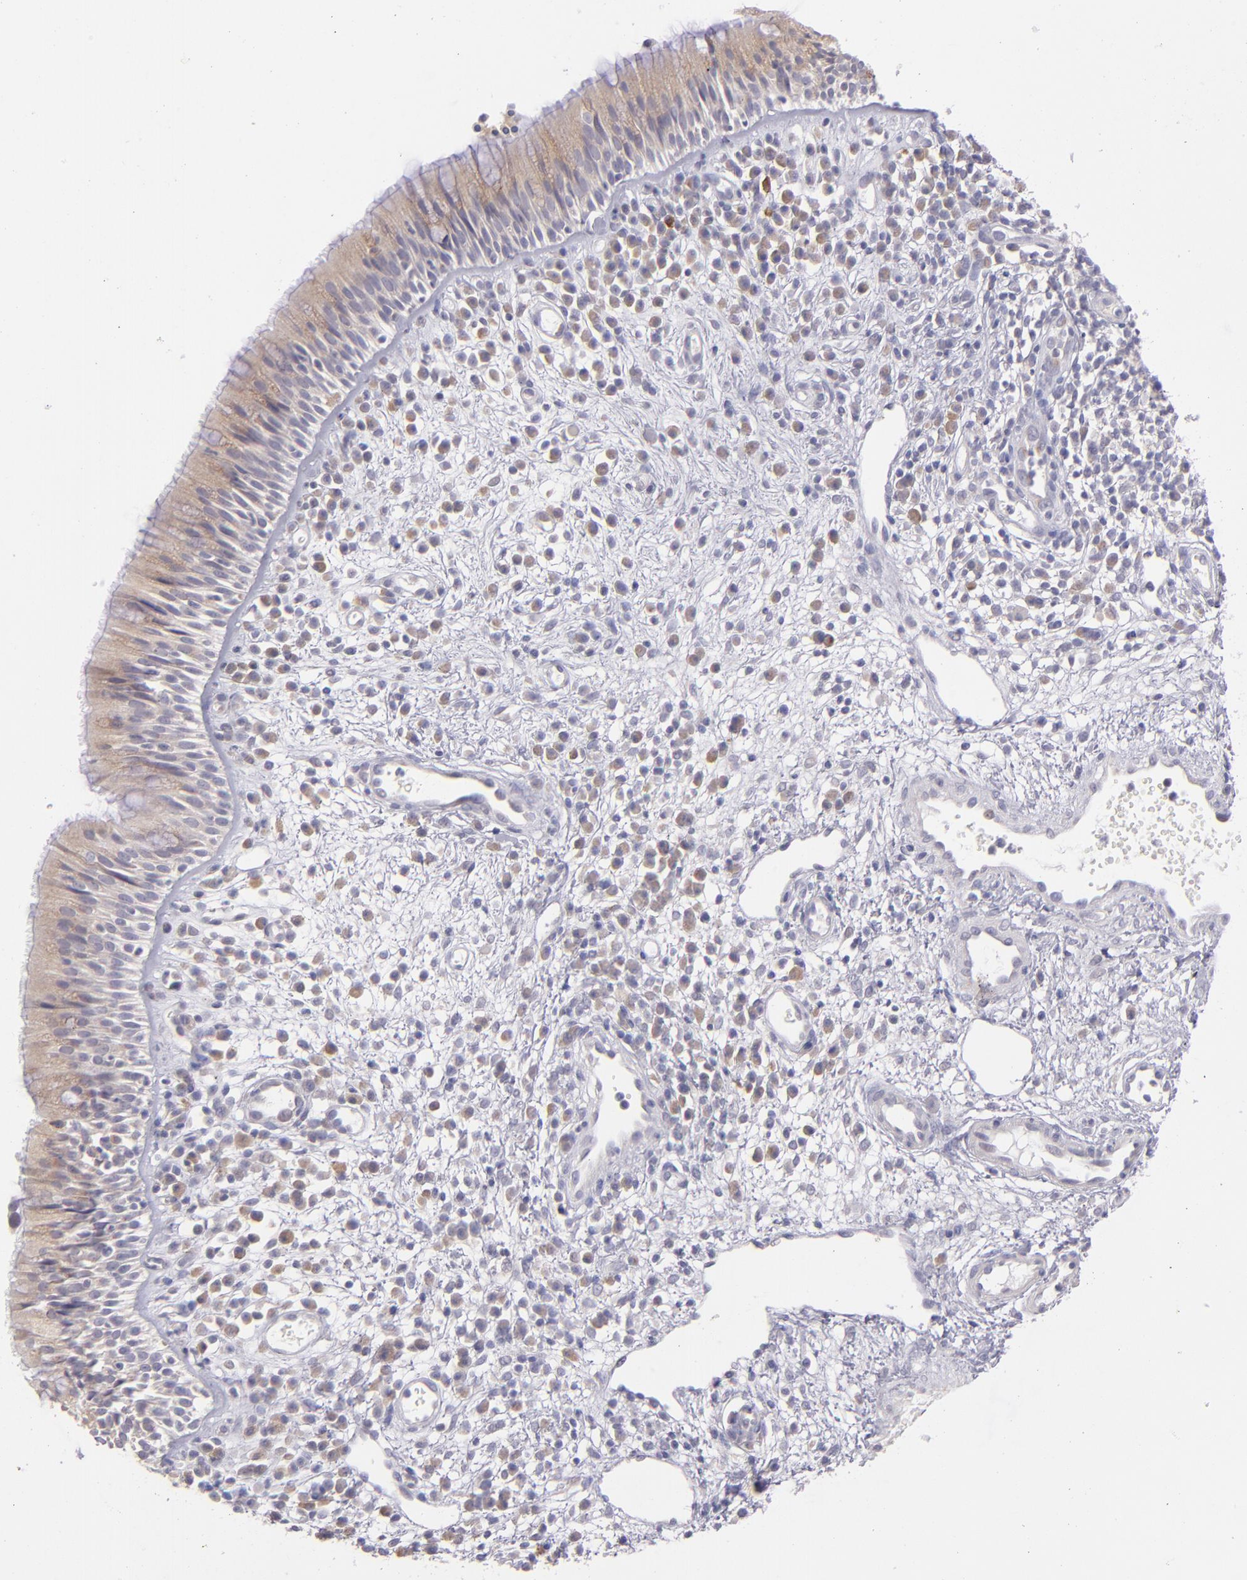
{"staining": {"intensity": "moderate", "quantity": ">75%", "location": "cytoplasmic/membranous"}, "tissue": "nasopharynx", "cell_type": "Respiratory epithelial cells", "image_type": "normal", "snomed": [{"axis": "morphology", "description": "Normal tissue, NOS"}, {"axis": "morphology", "description": "Inflammation, NOS"}, {"axis": "morphology", "description": "Malignant melanoma, Metastatic site"}, {"axis": "topography", "description": "Nasopharynx"}], "caption": "A high-resolution photomicrograph shows immunohistochemistry staining of normal nasopharynx, which reveals moderate cytoplasmic/membranous expression in approximately >75% of respiratory epithelial cells.", "gene": "TRAF3", "patient": {"sex": "female", "age": 55}}